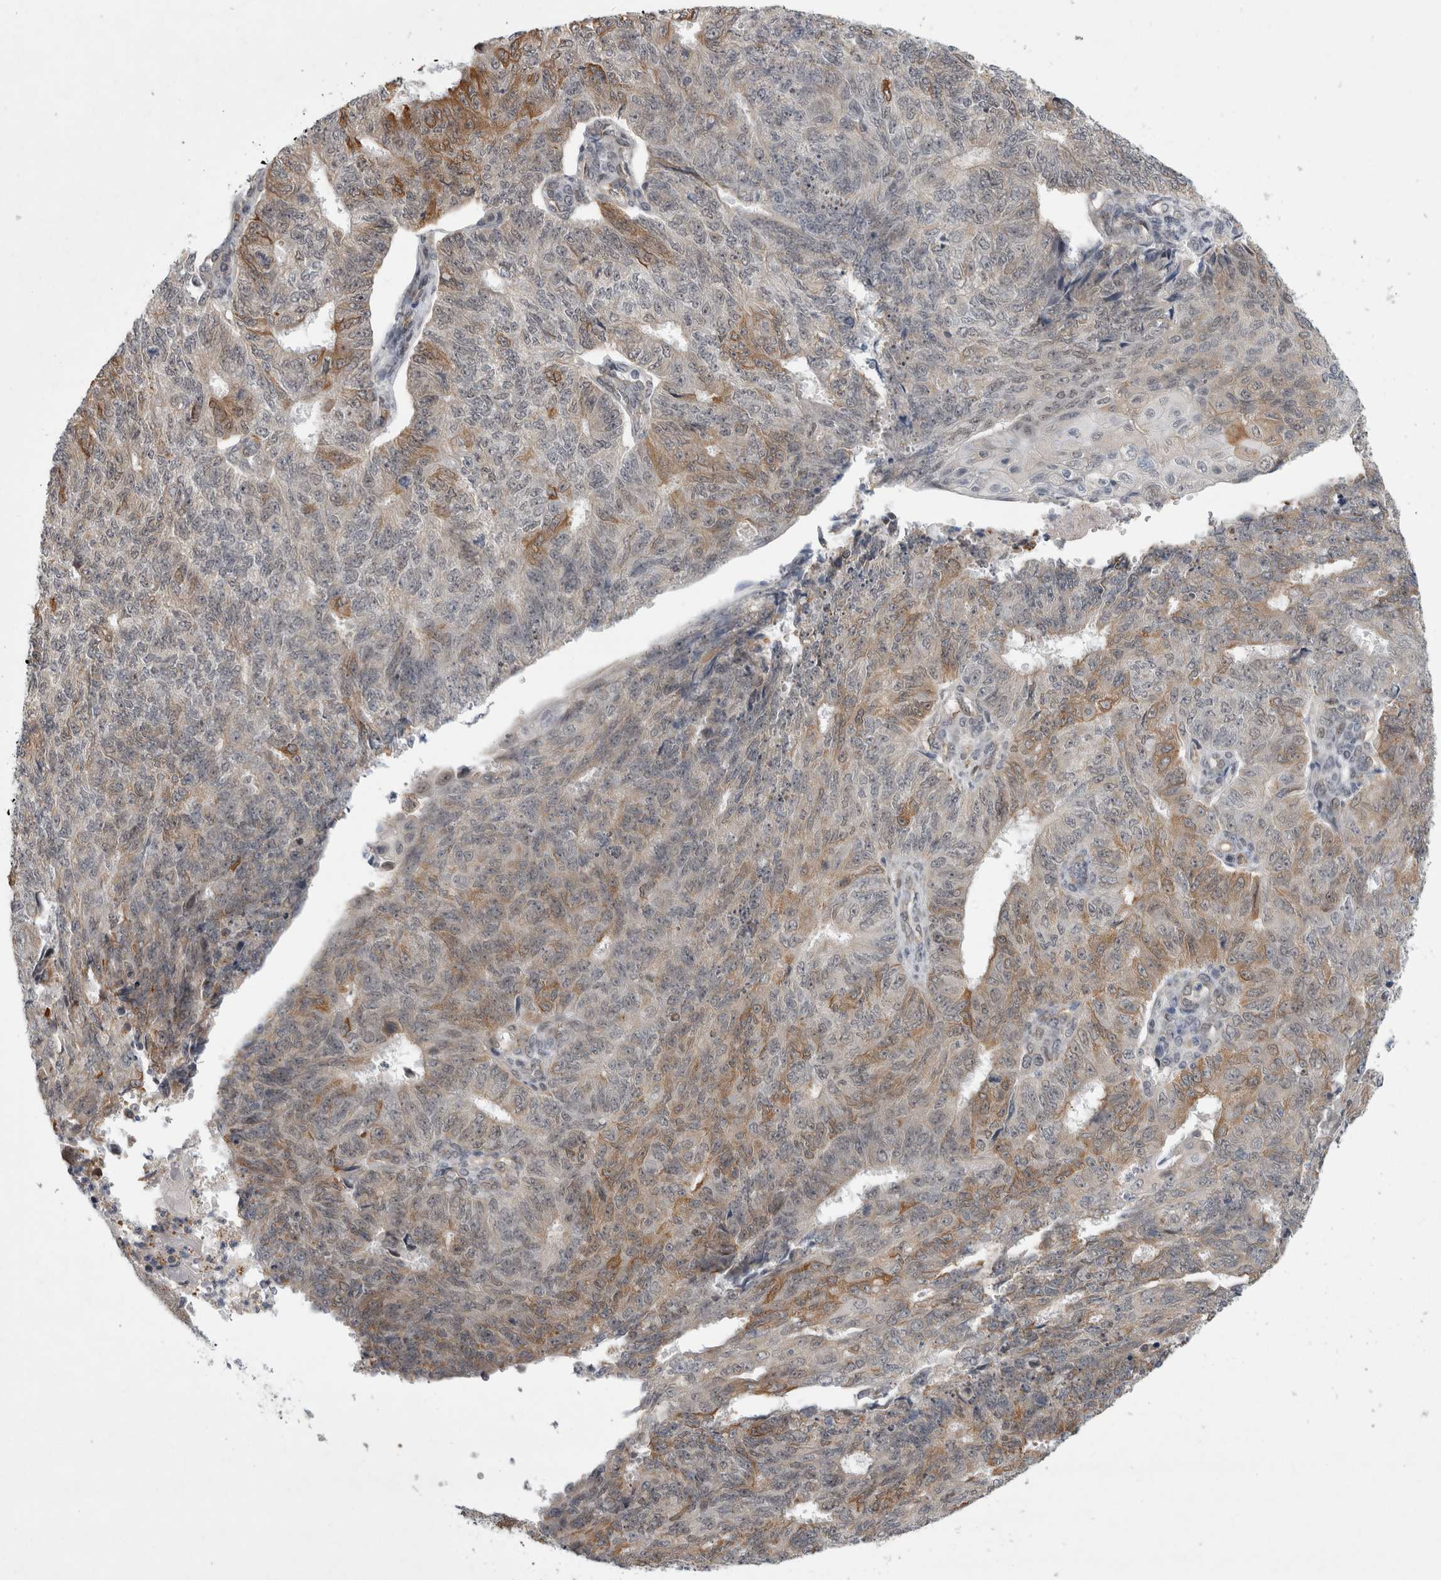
{"staining": {"intensity": "moderate", "quantity": "<25%", "location": "cytoplasmic/membranous"}, "tissue": "endometrial cancer", "cell_type": "Tumor cells", "image_type": "cancer", "snomed": [{"axis": "morphology", "description": "Adenocarcinoma, NOS"}, {"axis": "topography", "description": "Endometrium"}], "caption": "Approximately <25% of tumor cells in endometrial cancer exhibit moderate cytoplasmic/membranous protein staining as visualized by brown immunohistochemical staining.", "gene": "PARP11", "patient": {"sex": "female", "age": 32}}